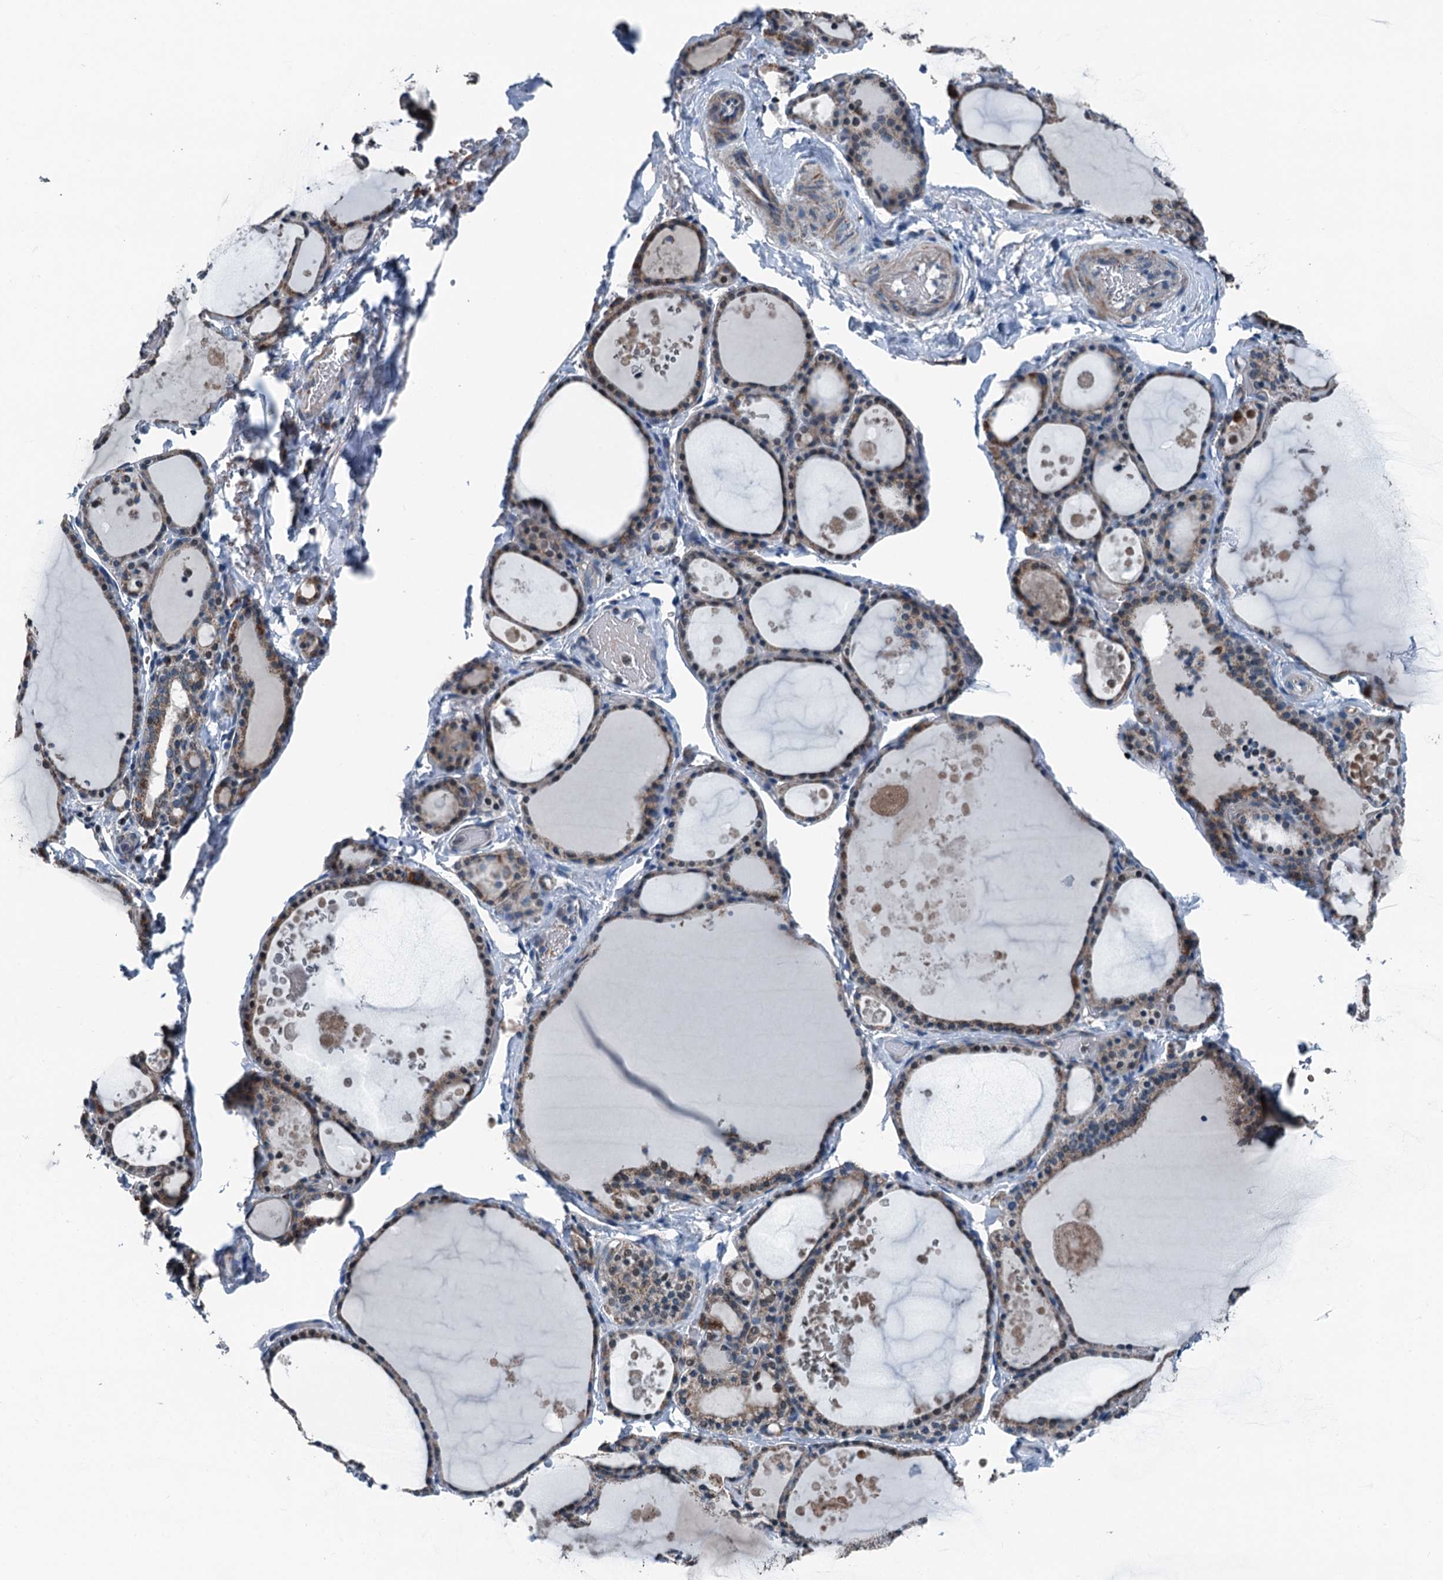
{"staining": {"intensity": "moderate", "quantity": ">75%", "location": "cytoplasmic/membranous"}, "tissue": "thyroid gland", "cell_type": "Glandular cells", "image_type": "normal", "snomed": [{"axis": "morphology", "description": "Normal tissue, NOS"}, {"axis": "topography", "description": "Thyroid gland"}], "caption": "Immunohistochemical staining of normal thyroid gland exhibits moderate cytoplasmic/membranous protein positivity in approximately >75% of glandular cells. The protein is shown in brown color, while the nuclei are stained blue.", "gene": "TRPT1", "patient": {"sex": "male", "age": 56}}